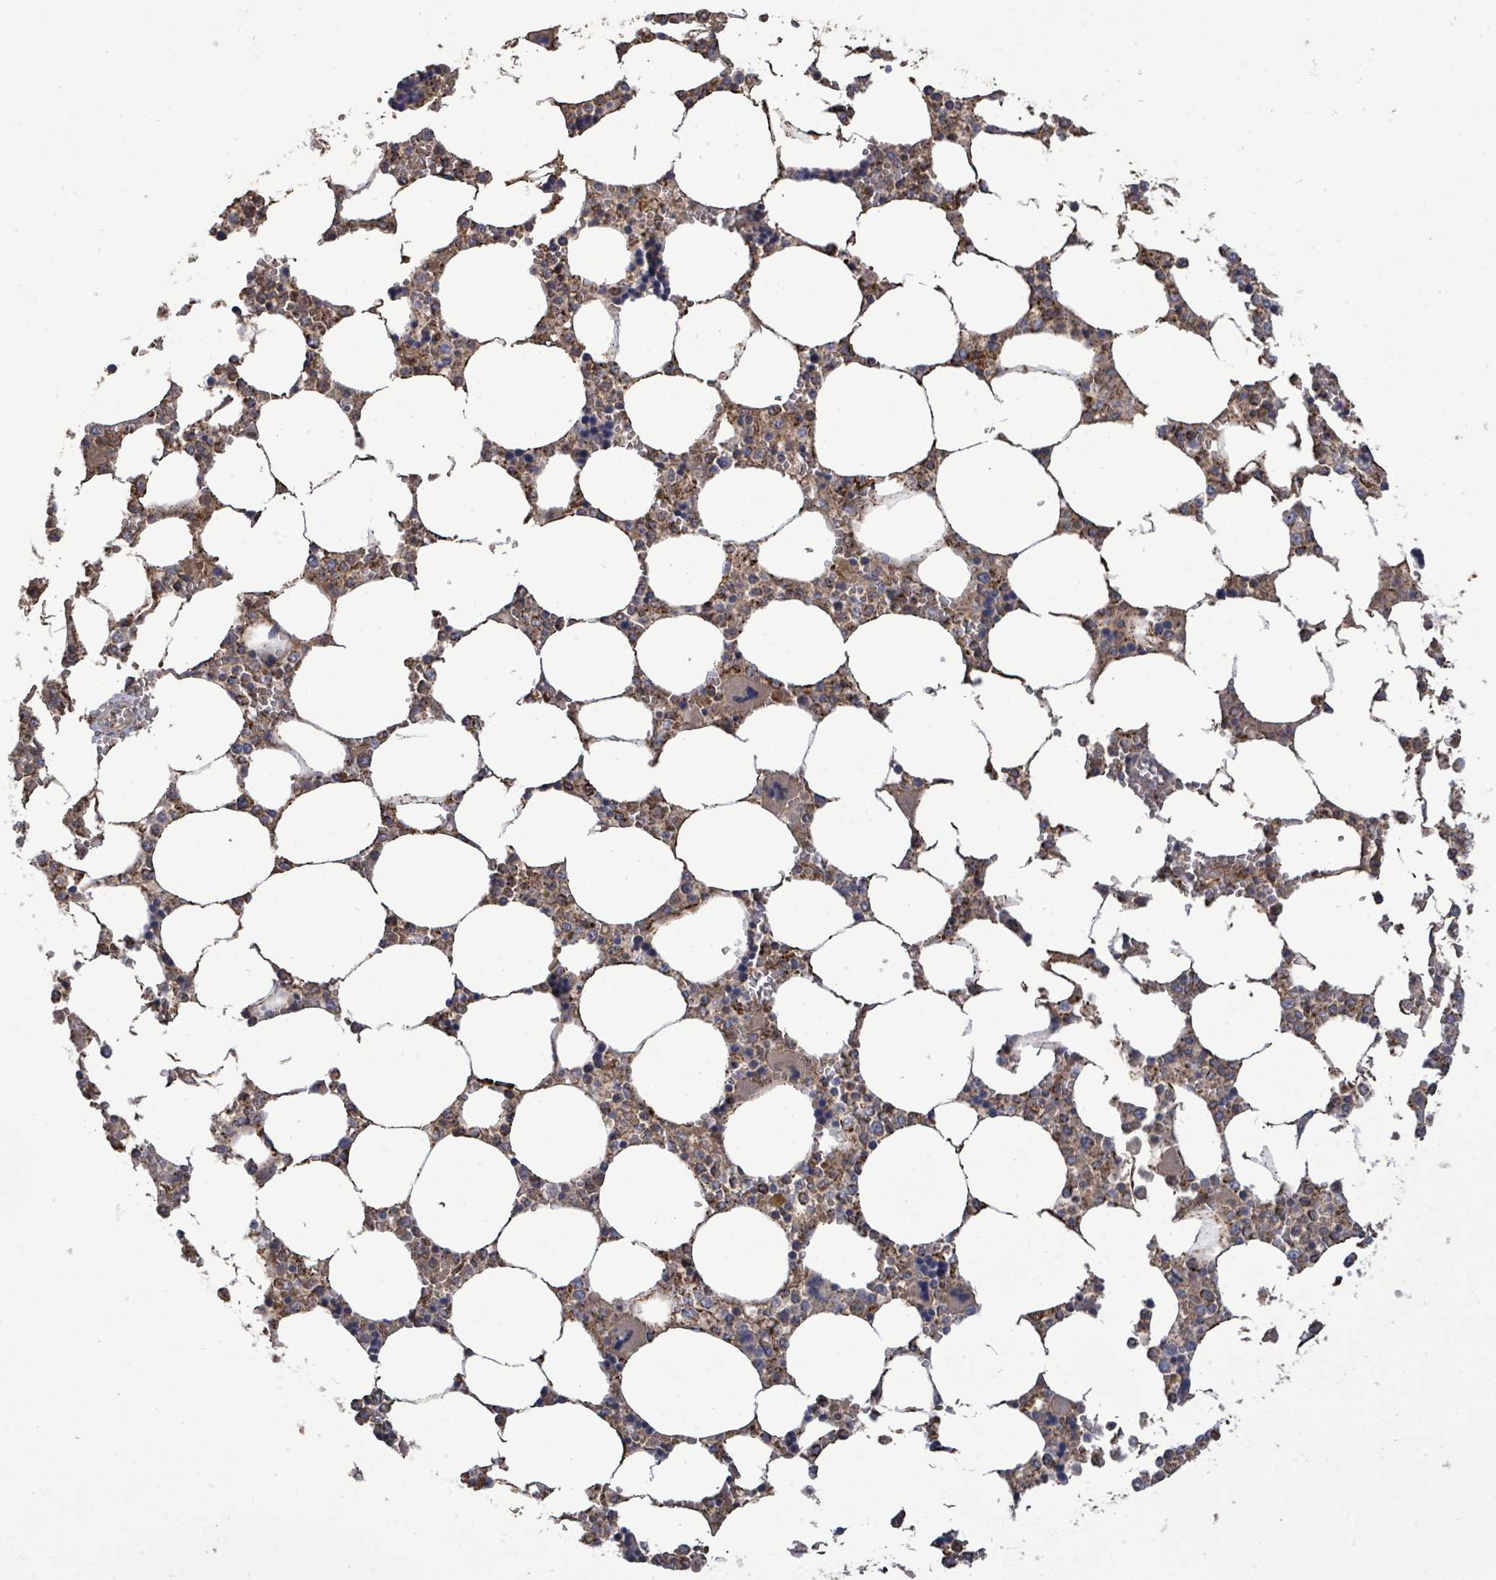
{"staining": {"intensity": "strong", "quantity": "25%-75%", "location": "cytoplasmic/membranous"}, "tissue": "bone marrow", "cell_type": "Hematopoietic cells", "image_type": "normal", "snomed": [{"axis": "morphology", "description": "Normal tissue, NOS"}, {"axis": "topography", "description": "Bone marrow"}], "caption": "Normal bone marrow demonstrates strong cytoplasmic/membranous positivity in about 25%-75% of hematopoietic cells, visualized by immunohistochemistry. (DAB IHC with brightfield microscopy, high magnification).", "gene": "MTMR12", "patient": {"sex": "male", "age": 64}}